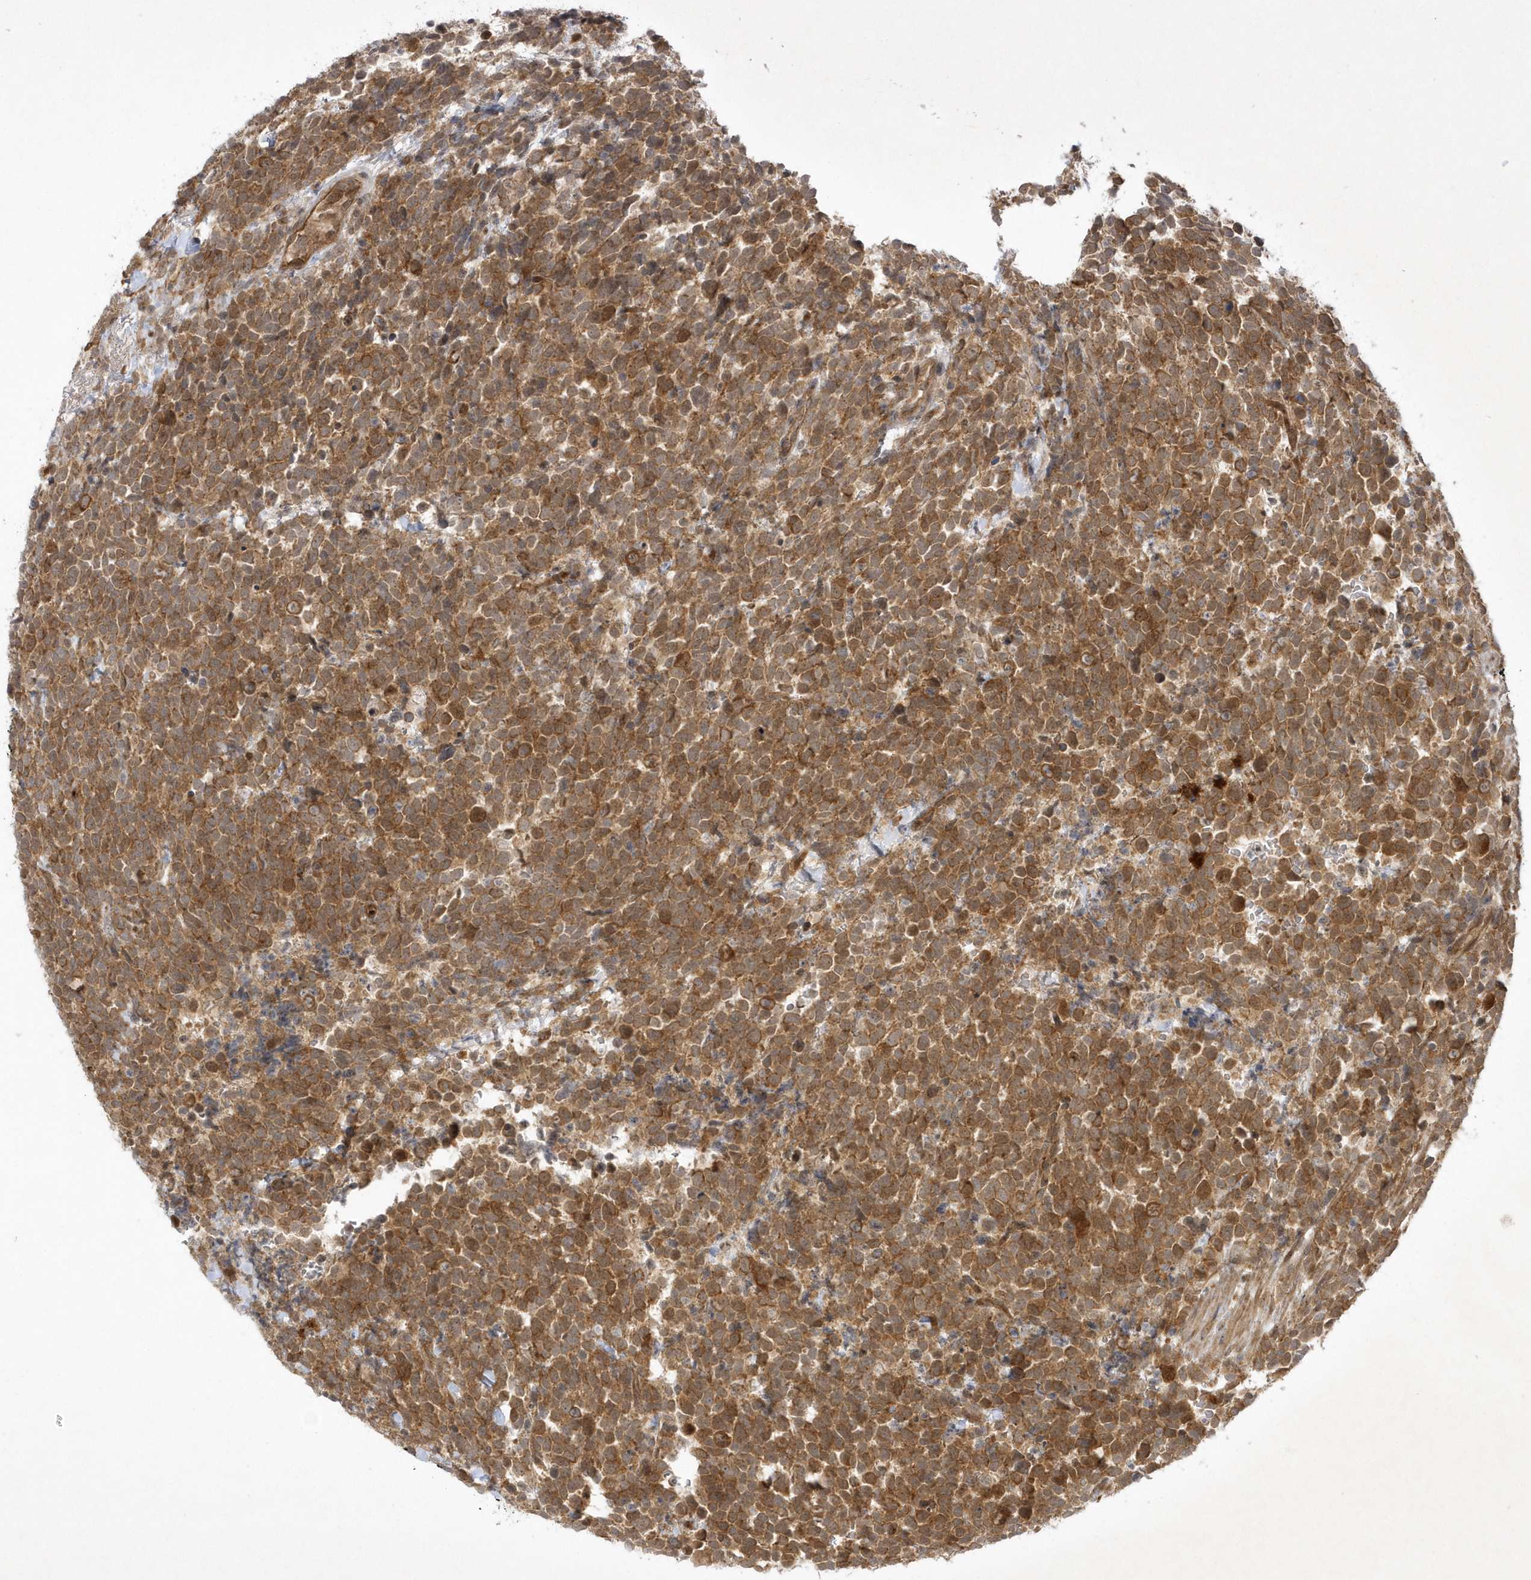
{"staining": {"intensity": "moderate", "quantity": ">75%", "location": "cytoplasmic/membranous,nuclear"}, "tissue": "urothelial cancer", "cell_type": "Tumor cells", "image_type": "cancer", "snomed": [{"axis": "morphology", "description": "Urothelial carcinoma, High grade"}, {"axis": "topography", "description": "Urinary bladder"}], "caption": "Protein staining displays moderate cytoplasmic/membranous and nuclear staining in approximately >75% of tumor cells in urothelial carcinoma (high-grade).", "gene": "NAF1", "patient": {"sex": "female", "age": 82}}